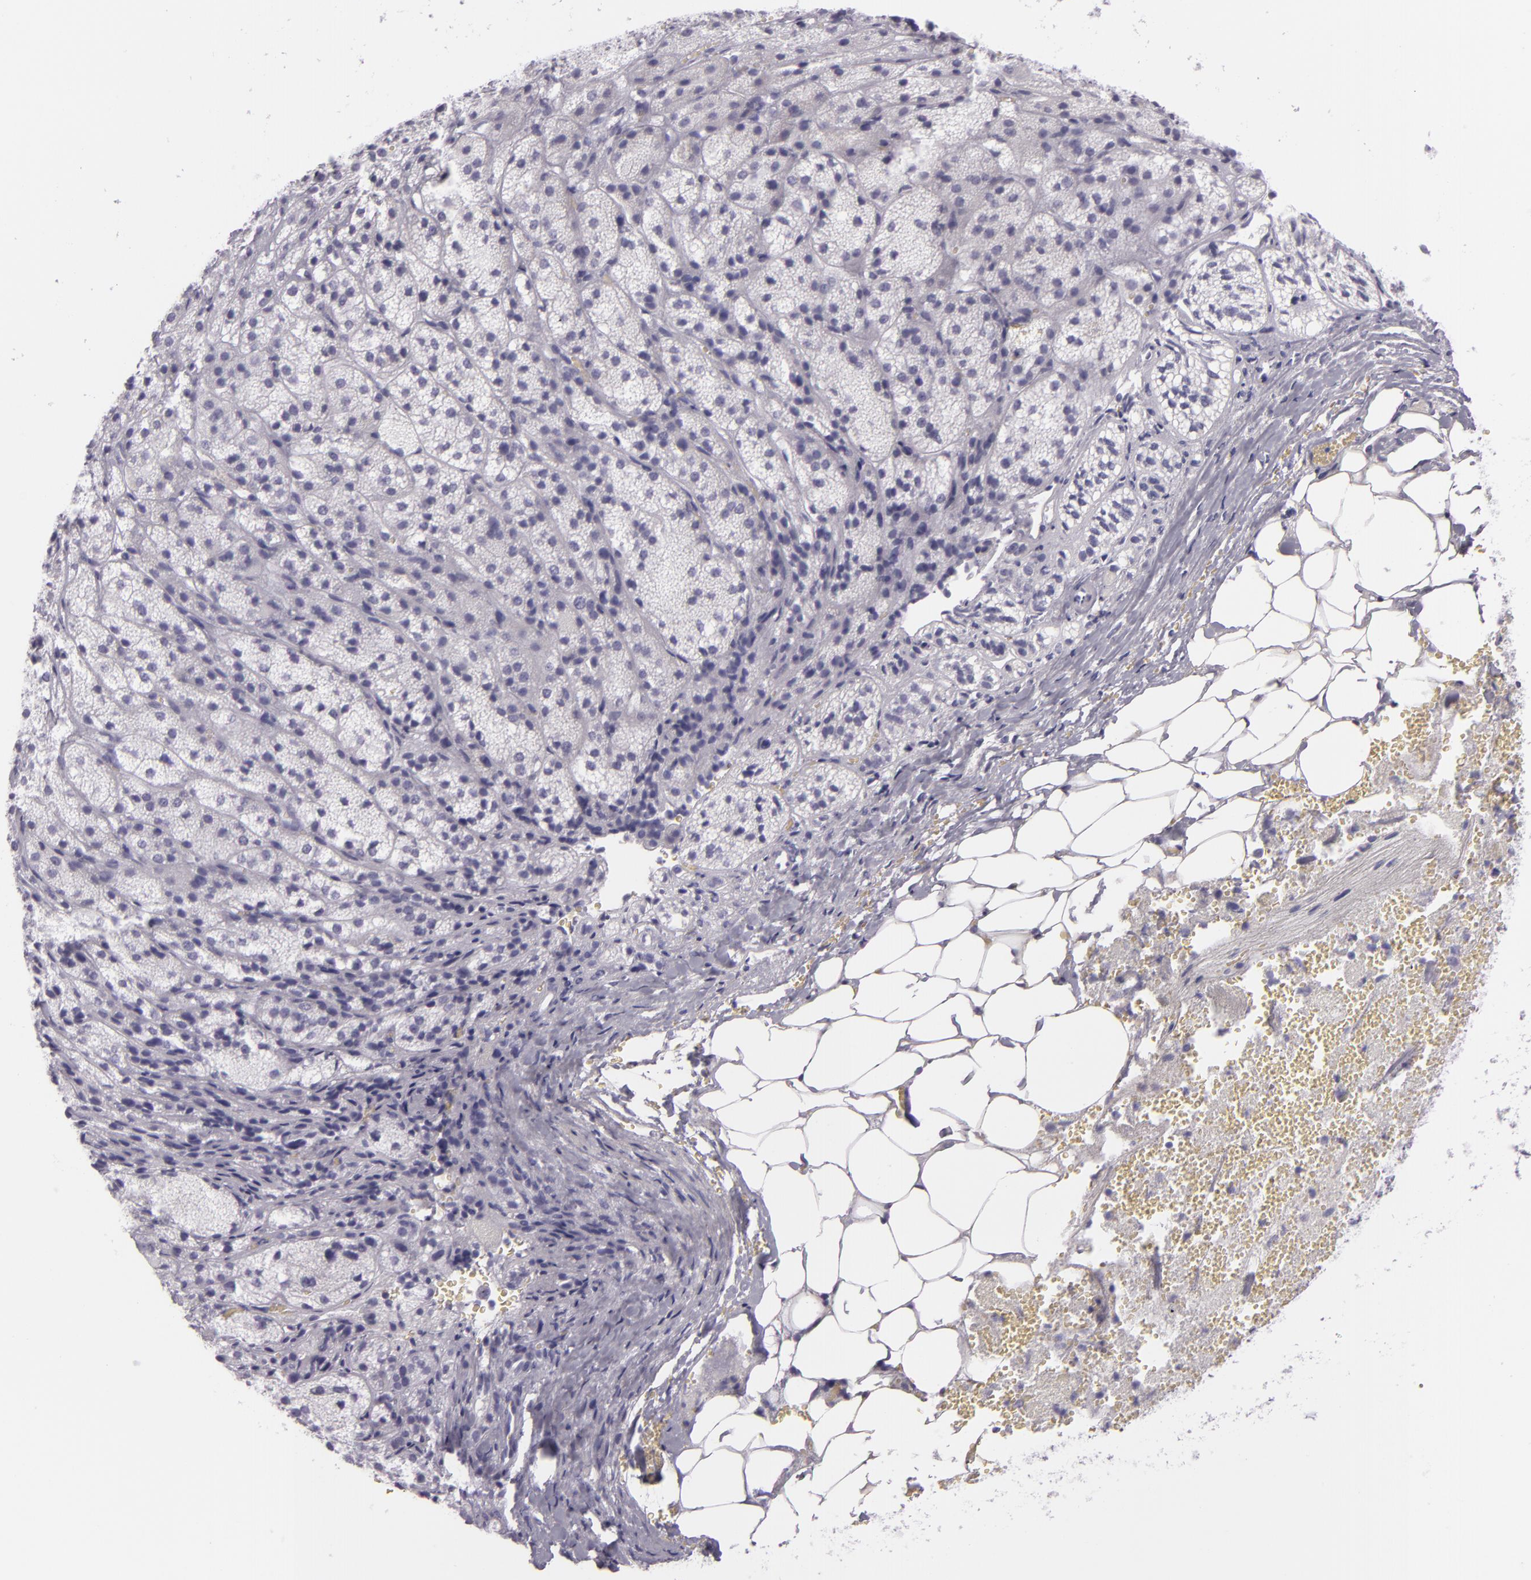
{"staining": {"intensity": "negative", "quantity": "none", "location": "none"}, "tissue": "adrenal gland", "cell_type": "Glandular cells", "image_type": "normal", "snomed": [{"axis": "morphology", "description": "Normal tissue, NOS"}, {"axis": "topography", "description": "Adrenal gland"}], "caption": "This is a histopathology image of immunohistochemistry staining of normal adrenal gland, which shows no staining in glandular cells. Brightfield microscopy of immunohistochemistry (IHC) stained with DAB (3,3'-diaminobenzidine) (brown) and hematoxylin (blue), captured at high magnification.", "gene": "MUC6", "patient": {"sex": "female", "age": 71}}